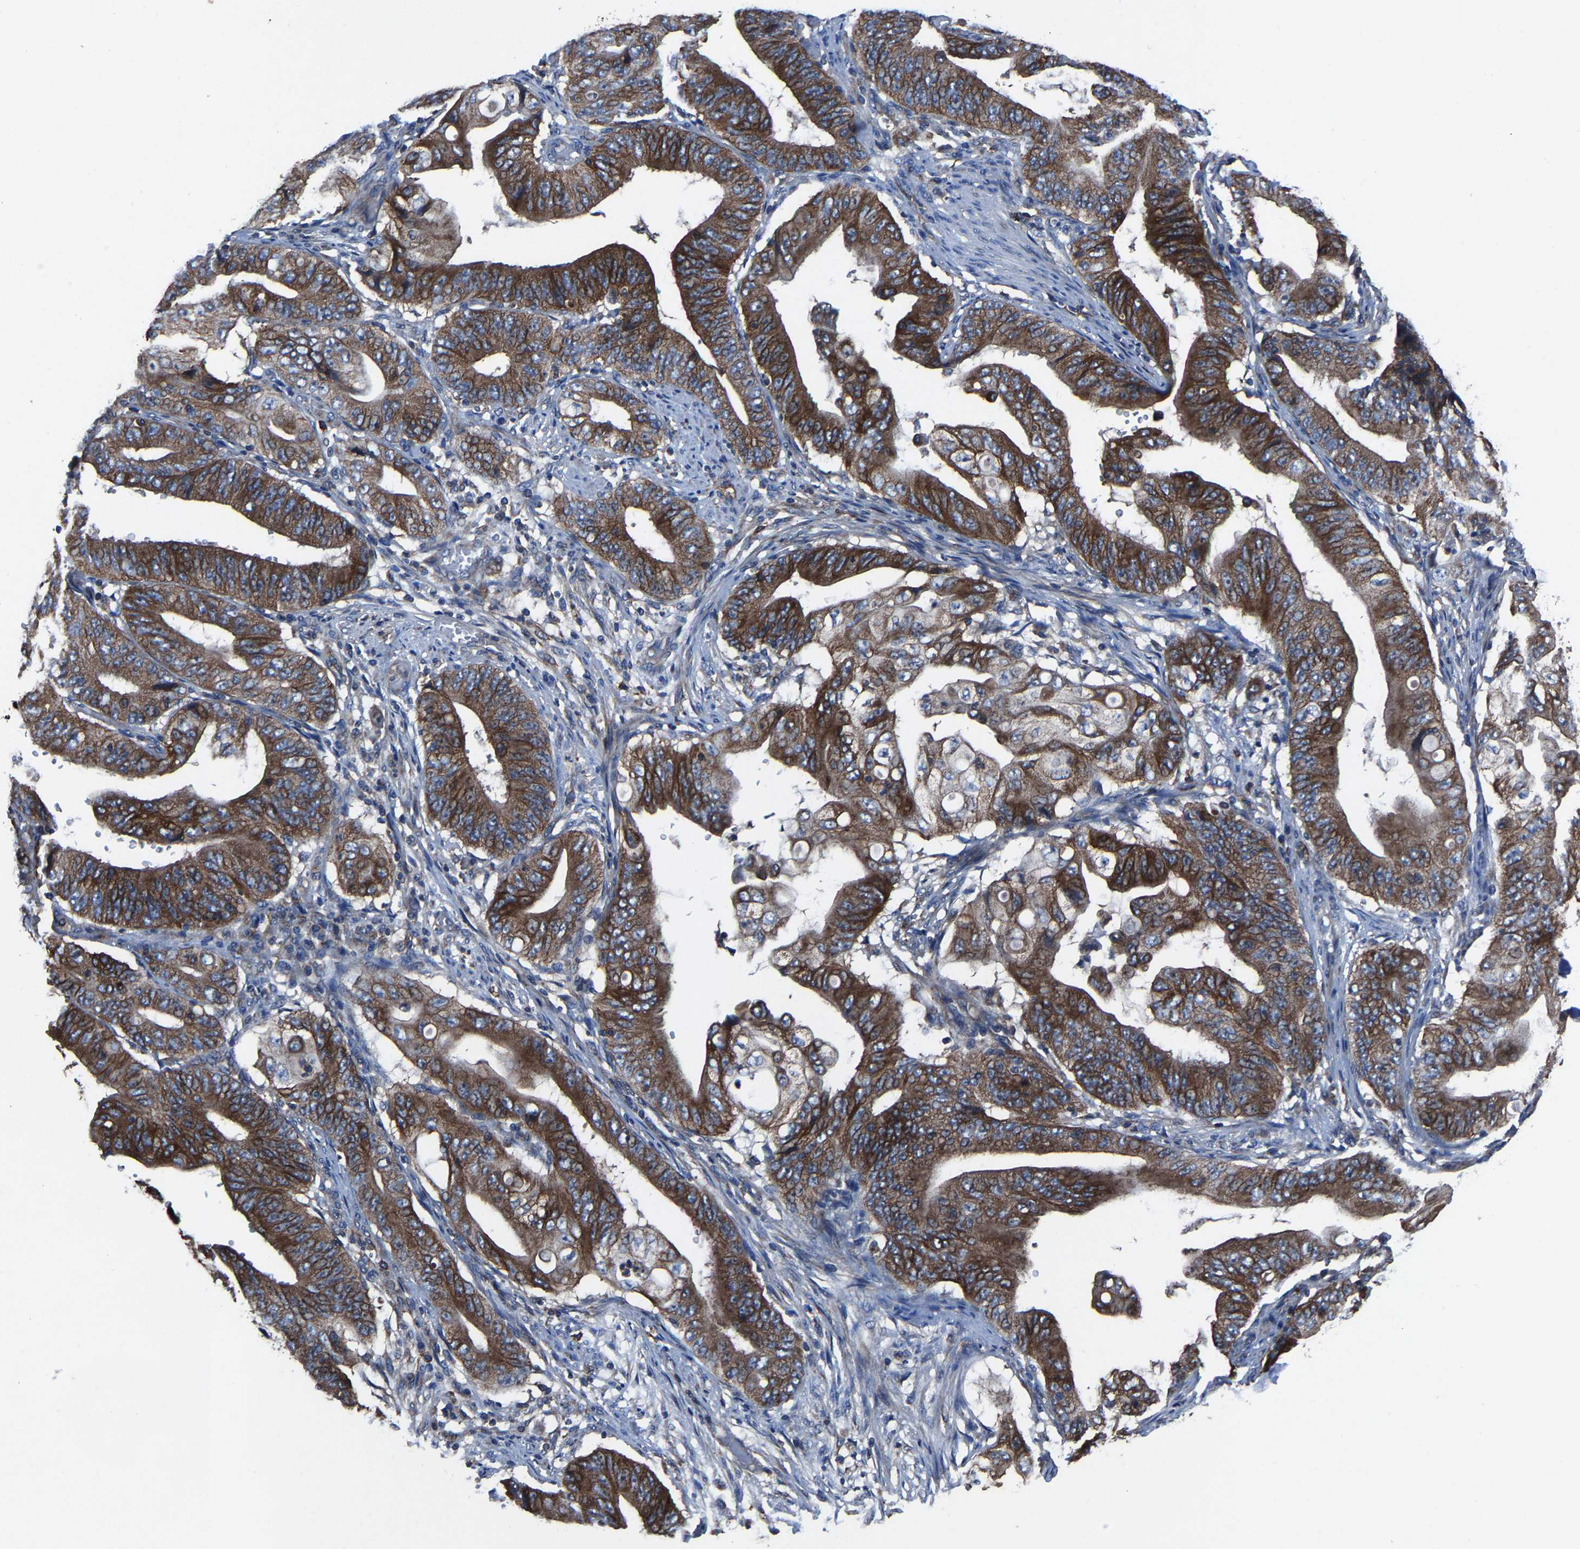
{"staining": {"intensity": "strong", "quantity": ">75%", "location": "cytoplasmic/membranous"}, "tissue": "stomach cancer", "cell_type": "Tumor cells", "image_type": "cancer", "snomed": [{"axis": "morphology", "description": "Adenocarcinoma, NOS"}, {"axis": "topography", "description": "Stomach"}], "caption": "An immunohistochemistry (IHC) image of neoplastic tissue is shown. Protein staining in brown highlights strong cytoplasmic/membranous positivity in adenocarcinoma (stomach) within tumor cells. Nuclei are stained in blue.", "gene": "KIAA1958", "patient": {"sex": "female", "age": 73}}